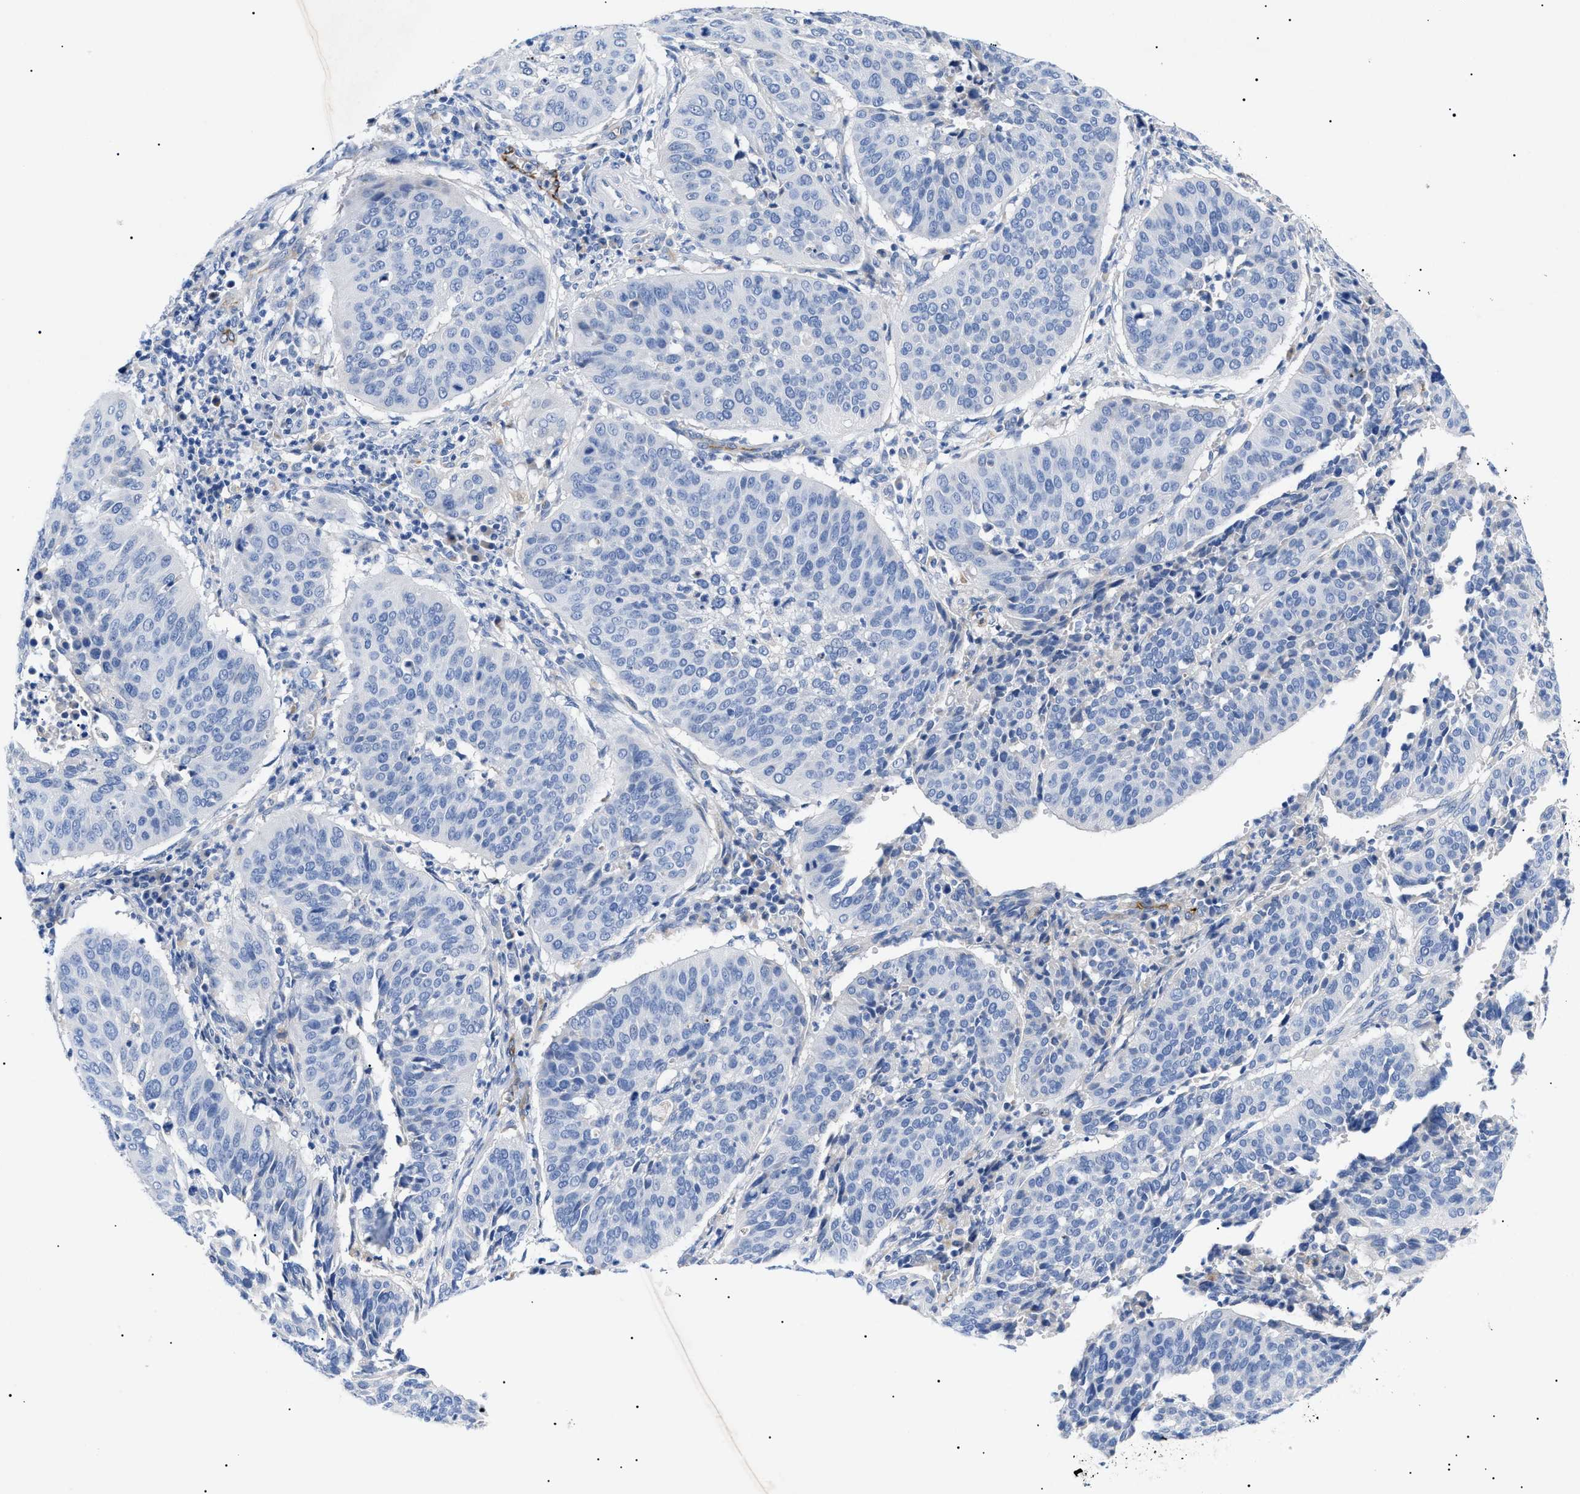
{"staining": {"intensity": "negative", "quantity": "none", "location": "none"}, "tissue": "cervical cancer", "cell_type": "Tumor cells", "image_type": "cancer", "snomed": [{"axis": "morphology", "description": "Normal tissue, NOS"}, {"axis": "morphology", "description": "Squamous cell carcinoma, NOS"}, {"axis": "topography", "description": "Cervix"}], "caption": "Cervical squamous cell carcinoma was stained to show a protein in brown. There is no significant positivity in tumor cells. The staining is performed using DAB (3,3'-diaminobenzidine) brown chromogen with nuclei counter-stained in using hematoxylin.", "gene": "ACKR1", "patient": {"sex": "female", "age": 39}}